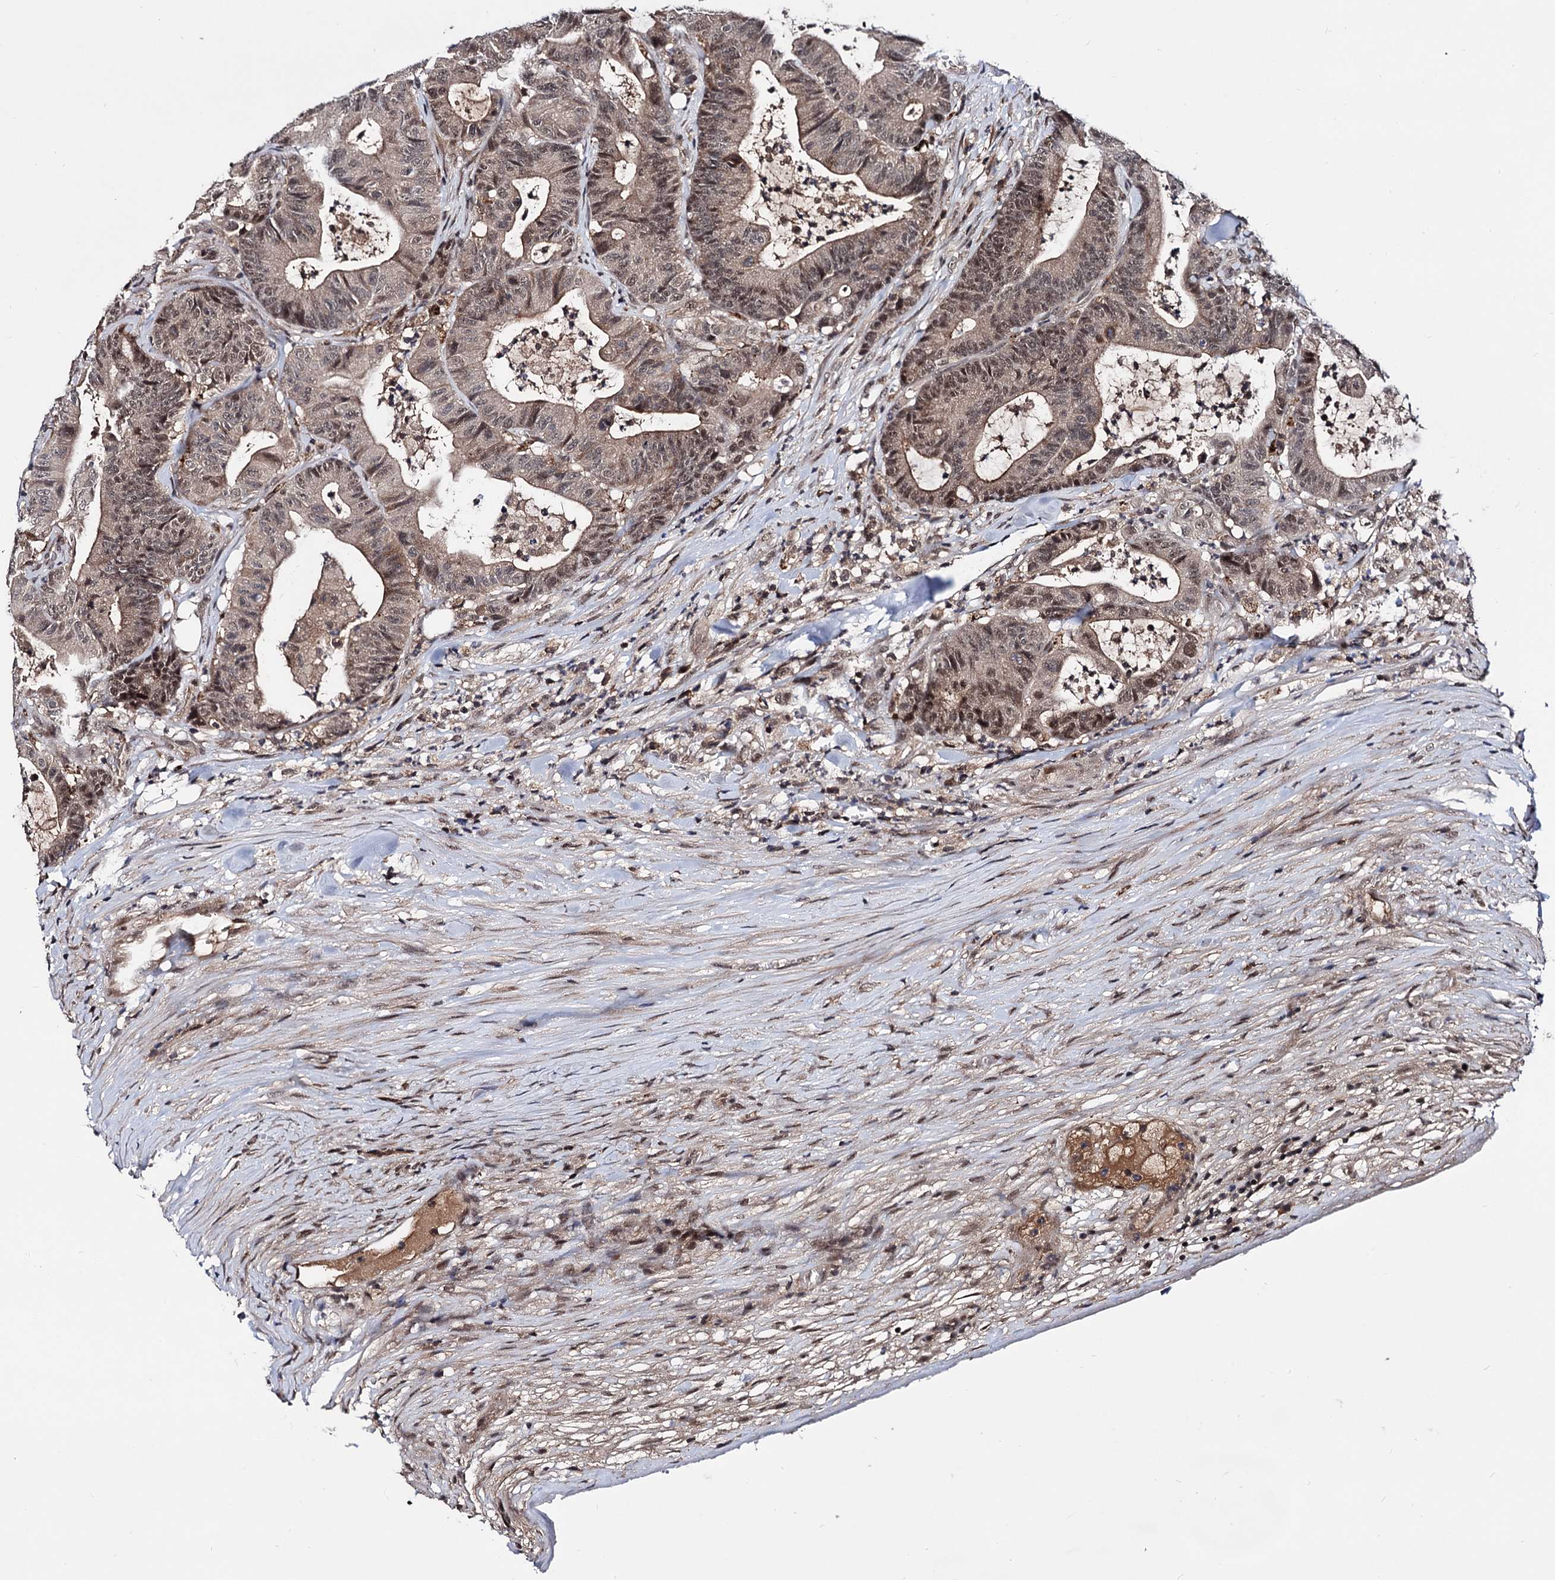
{"staining": {"intensity": "moderate", "quantity": "25%-75%", "location": "cytoplasmic/membranous,nuclear"}, "tissue": "colorectal cancer", "cell_type": "Tumor cells", "image_type": "cancer", "snomed": [{"axis": "morphology", "description": "Adenocarcinoma, NOS"}, {"axis": "topography", "description": "Colon"}], "caption": "Protein staining by immunohistochemistry demonstrates moderate cytoplasmic/membranous and nuclear expression in approximately 25%-75% of tumor cells in colorectal adenocarcinoma.", "gene": "MICAL2", "patient": {"sex": "female", "age": 84}}